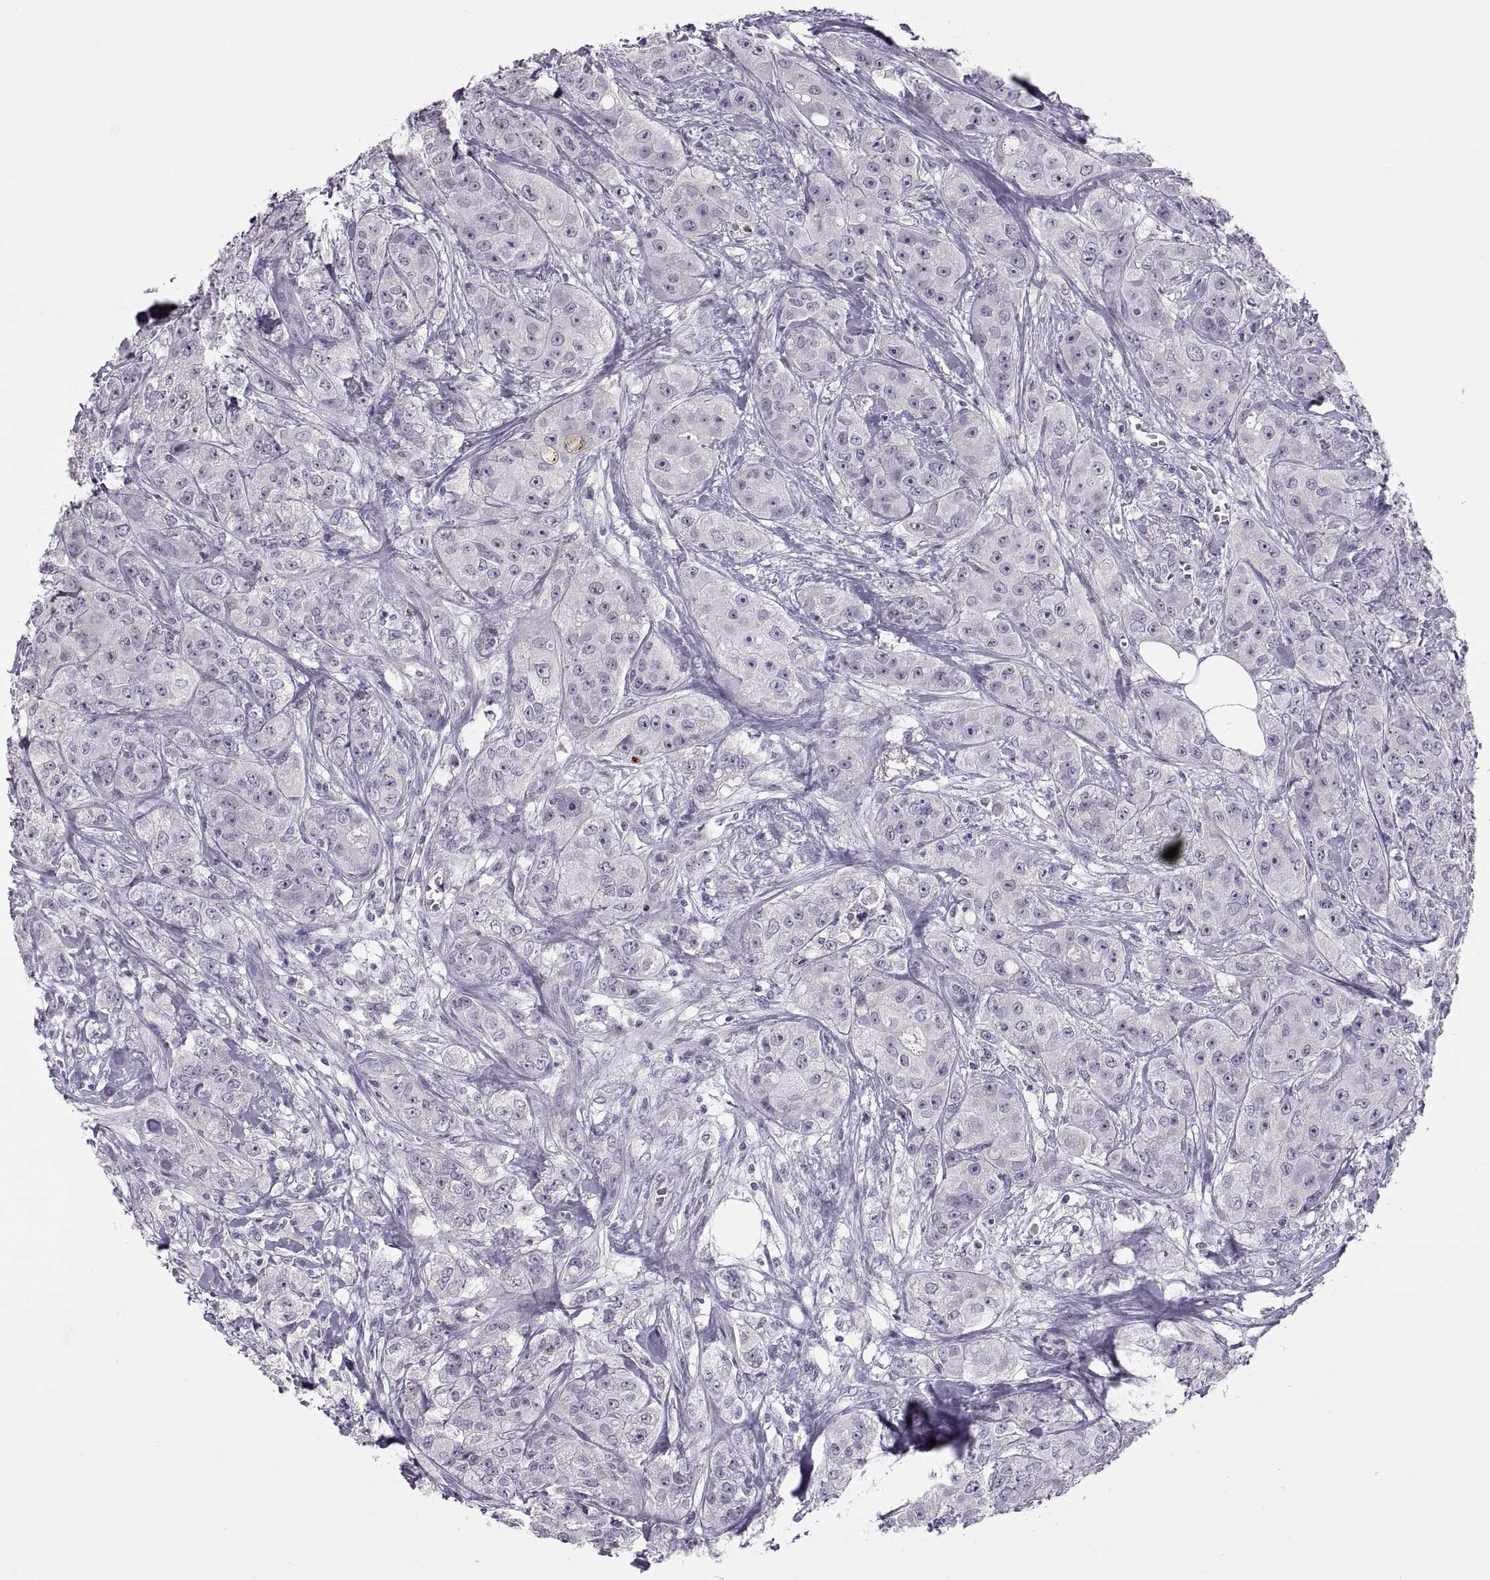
{"staining": {"intensity": "negative", "quantity": "none", "location": "none"}, "tissue": "breast cancer", "cell_type": "Tumor cells", "image_type": "cancer", "snomed": [{"axis": "morphology", "description": "Duct carcinoma"}, {"axis": "topography", "description": "Breast"}], "caption": "Immunohistochemistry histopathology image of breast cancer (invasive ductal carcinoma) stained for a protein (brown), which exhibits no positivity in tumor cells.", "gene": "CHCT1", "patient": {"sex": "female", "age": 43}}